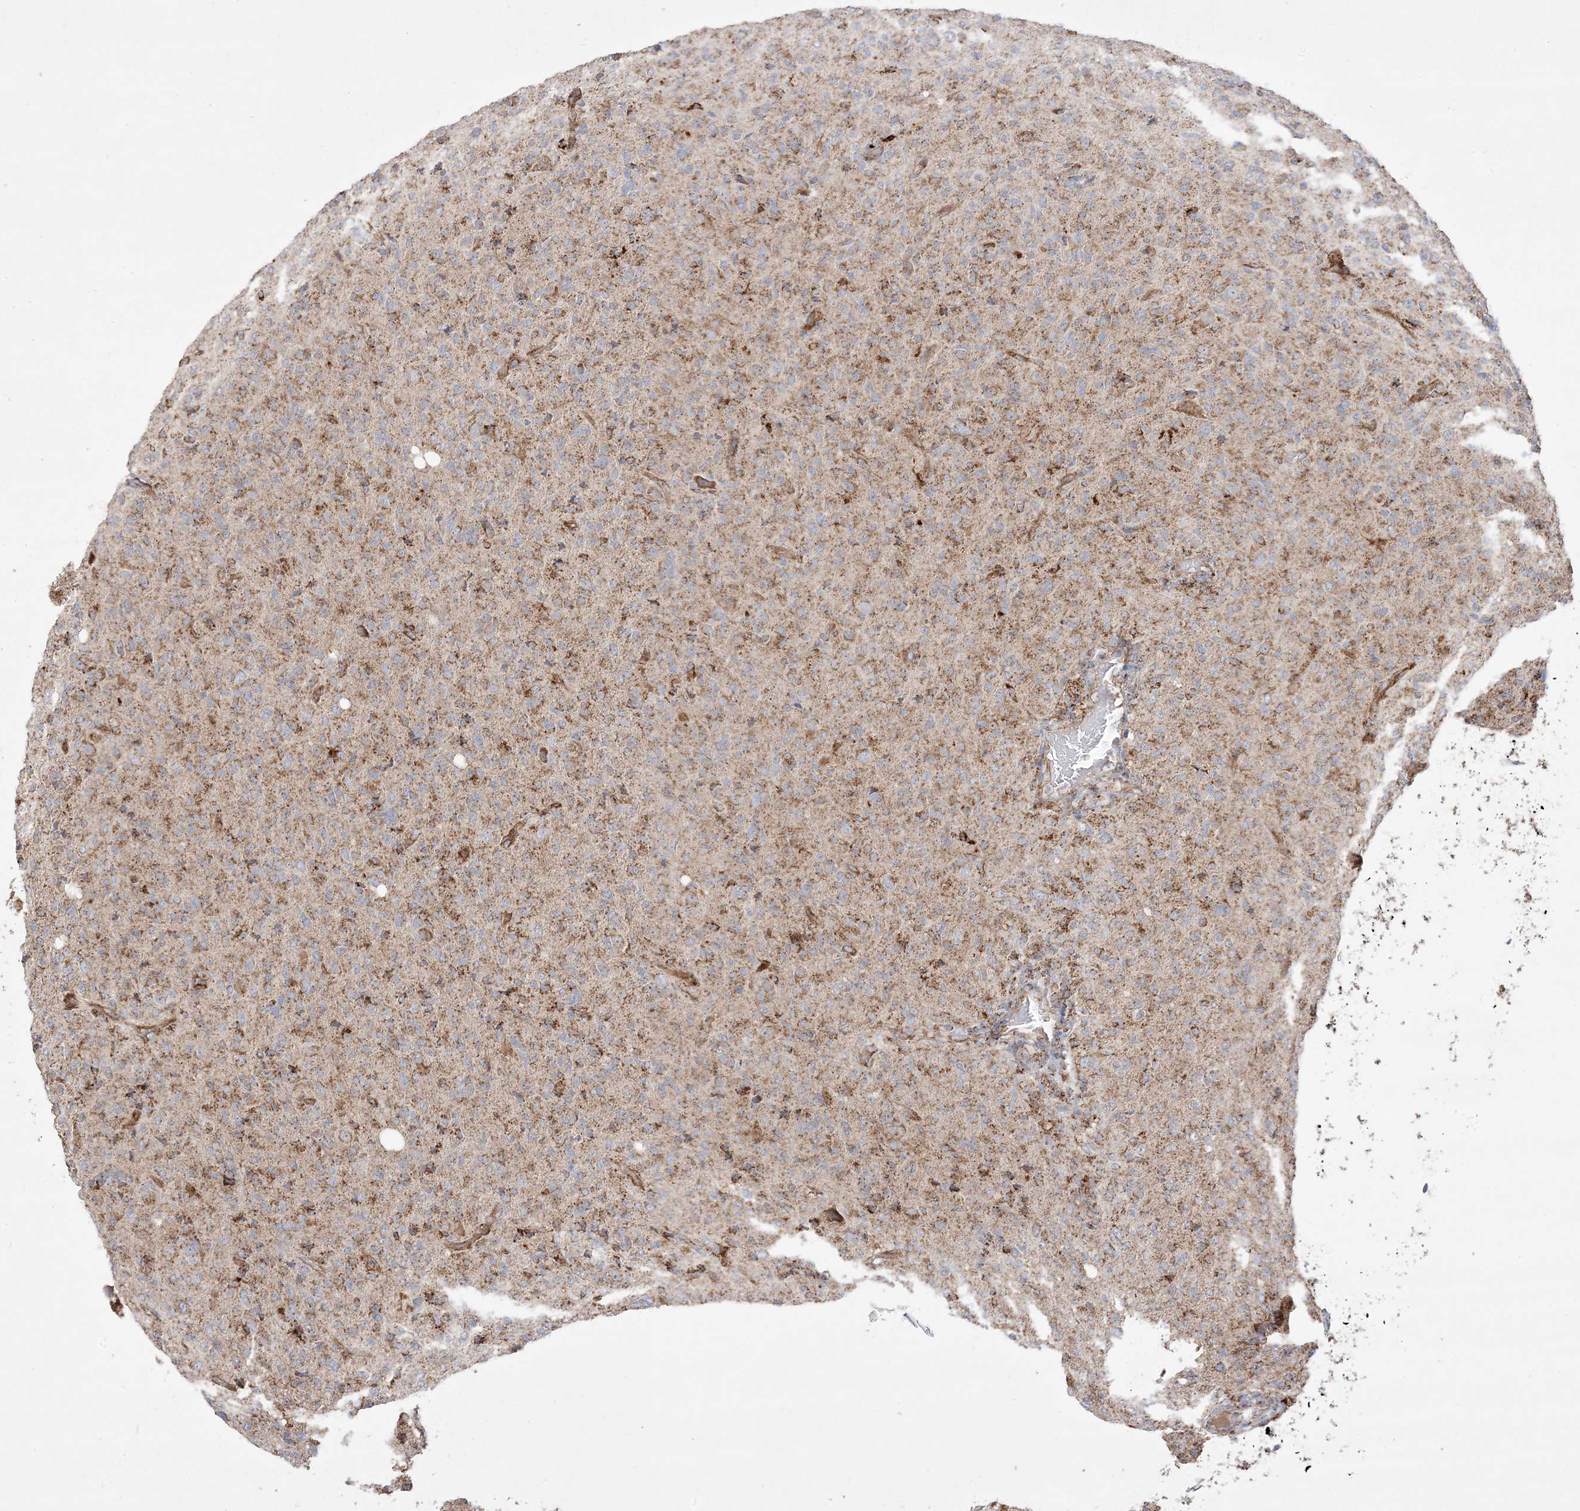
{"staining": {"intensity": "moderate", "quantity": ">75%", "location": "cytoplasmic/membranous"}, "tissue": "glioma", "cell_type": "Tumor cells", "image_type": "cancer", "snomed": [{"axis": "morphology", "description": "Glioma, malignant, High grade"}, {"axis": "topography", "description": "Brain"}], "caption": "Protein staining of malignant glioma (high-grade) tissue demonstrates moderate cytoplasmic/membranous staining in approximately >75% of tumor cells. Using DAB (brown) and hematoxylin (blue) stains, captured at high magnification using brightfield microscopy.", "gene": "NDUFAF3", "patient": {"sex": "female", "age": 57}}